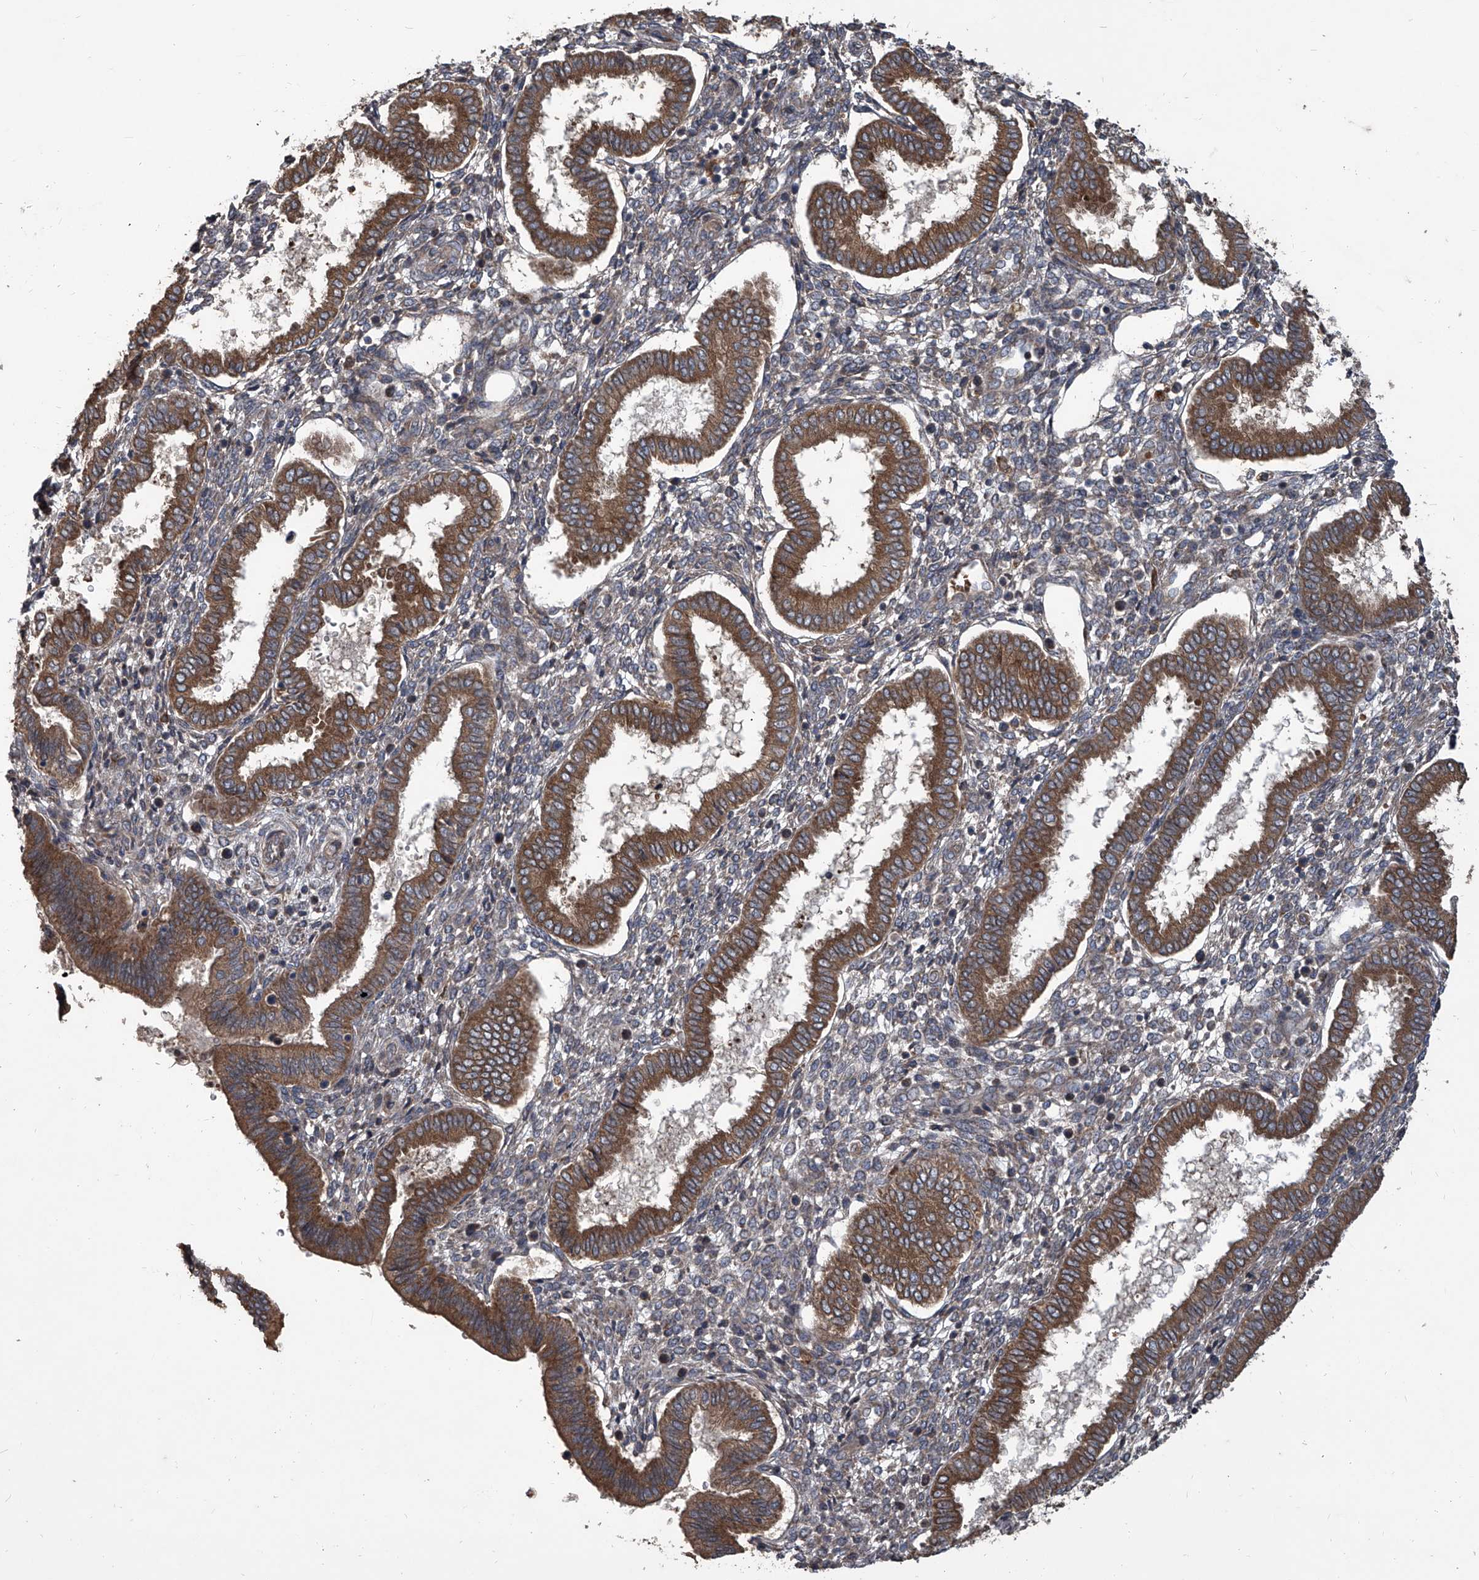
{"staining": {"intensity": "negative", "quantity": "none", "location": "none"}, "tissue": "endometrium", "cell_type": "Cells in endometrial stroma", "image_type": "normal", "snomed": [{"axis": "morphology", "description": "Normal tissue, NOS"}, {"axis": "topography", "description": "Endometrium"}], "caption": "A high-resolution micrograph shows immunohistochemistry (IHC) staining of normal endometrium, which displays no significant staining in cells in endometrial stroma.", "gene": "EVA1C", "patient": {"sex": "female", "age": 24}}